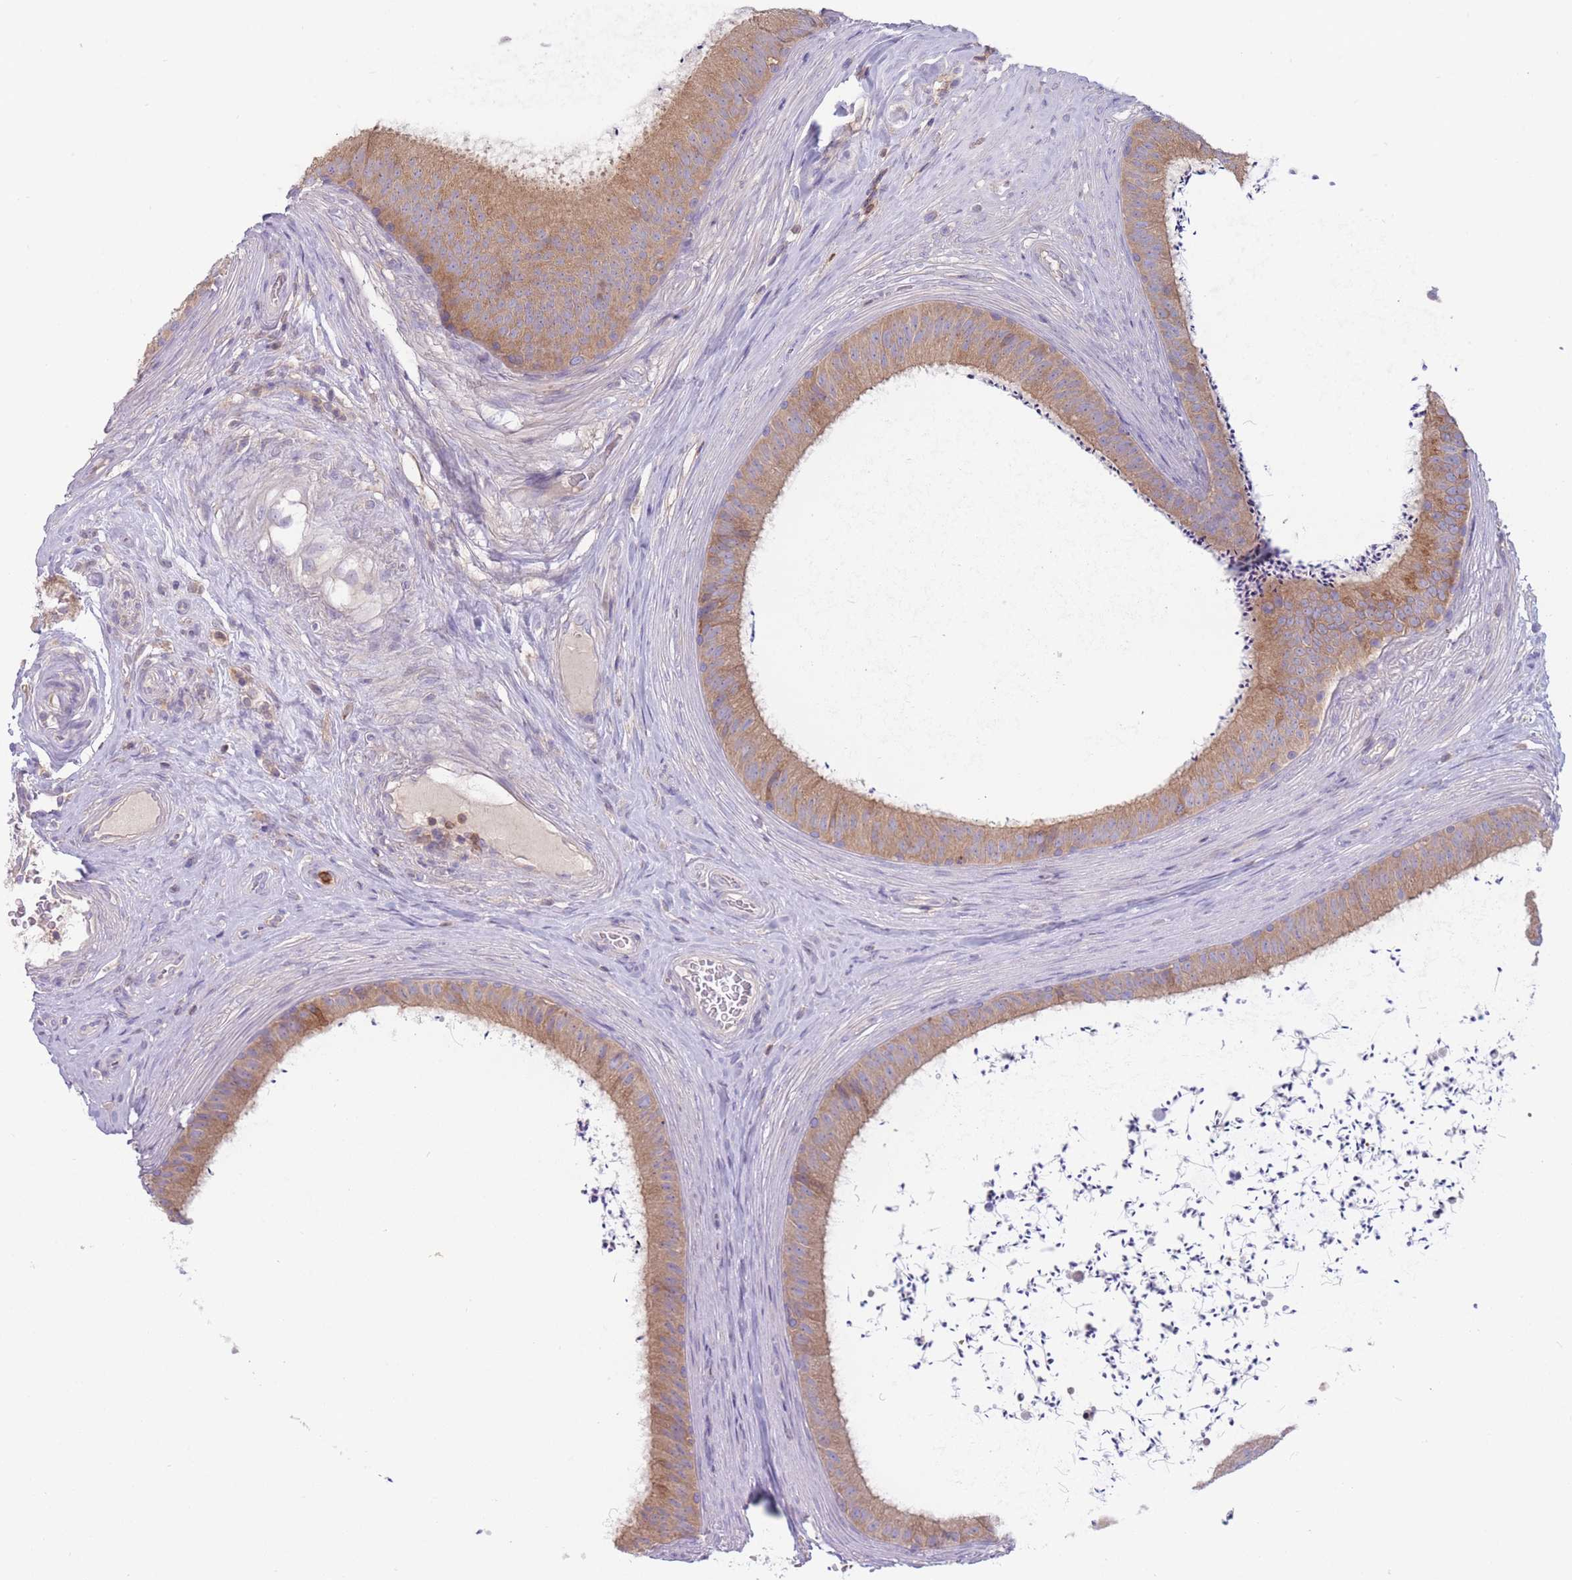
{"staining": {"intensity": "weak", "quantity": "25%-75%", "location": "cytoplasmic/membranous"}, "tissue": "epididymis", "cell_type": "Glandular cells", "image_type": "normal", "snomed": [{"axis": "morphology", "description": "Normal tissue, NOS"}, {"axis": "topography", "description": "Testis"}, {"axis": "topography", "description": "Epididymis"}], "caption": "Weak cytoplasmic/membranous expression for a protein is seen in about 25%-75% of glandular cells of benign epididymis using IHC.", "gene": "ST3GAL4", "patient": {"sex": "male", "age": 41}}